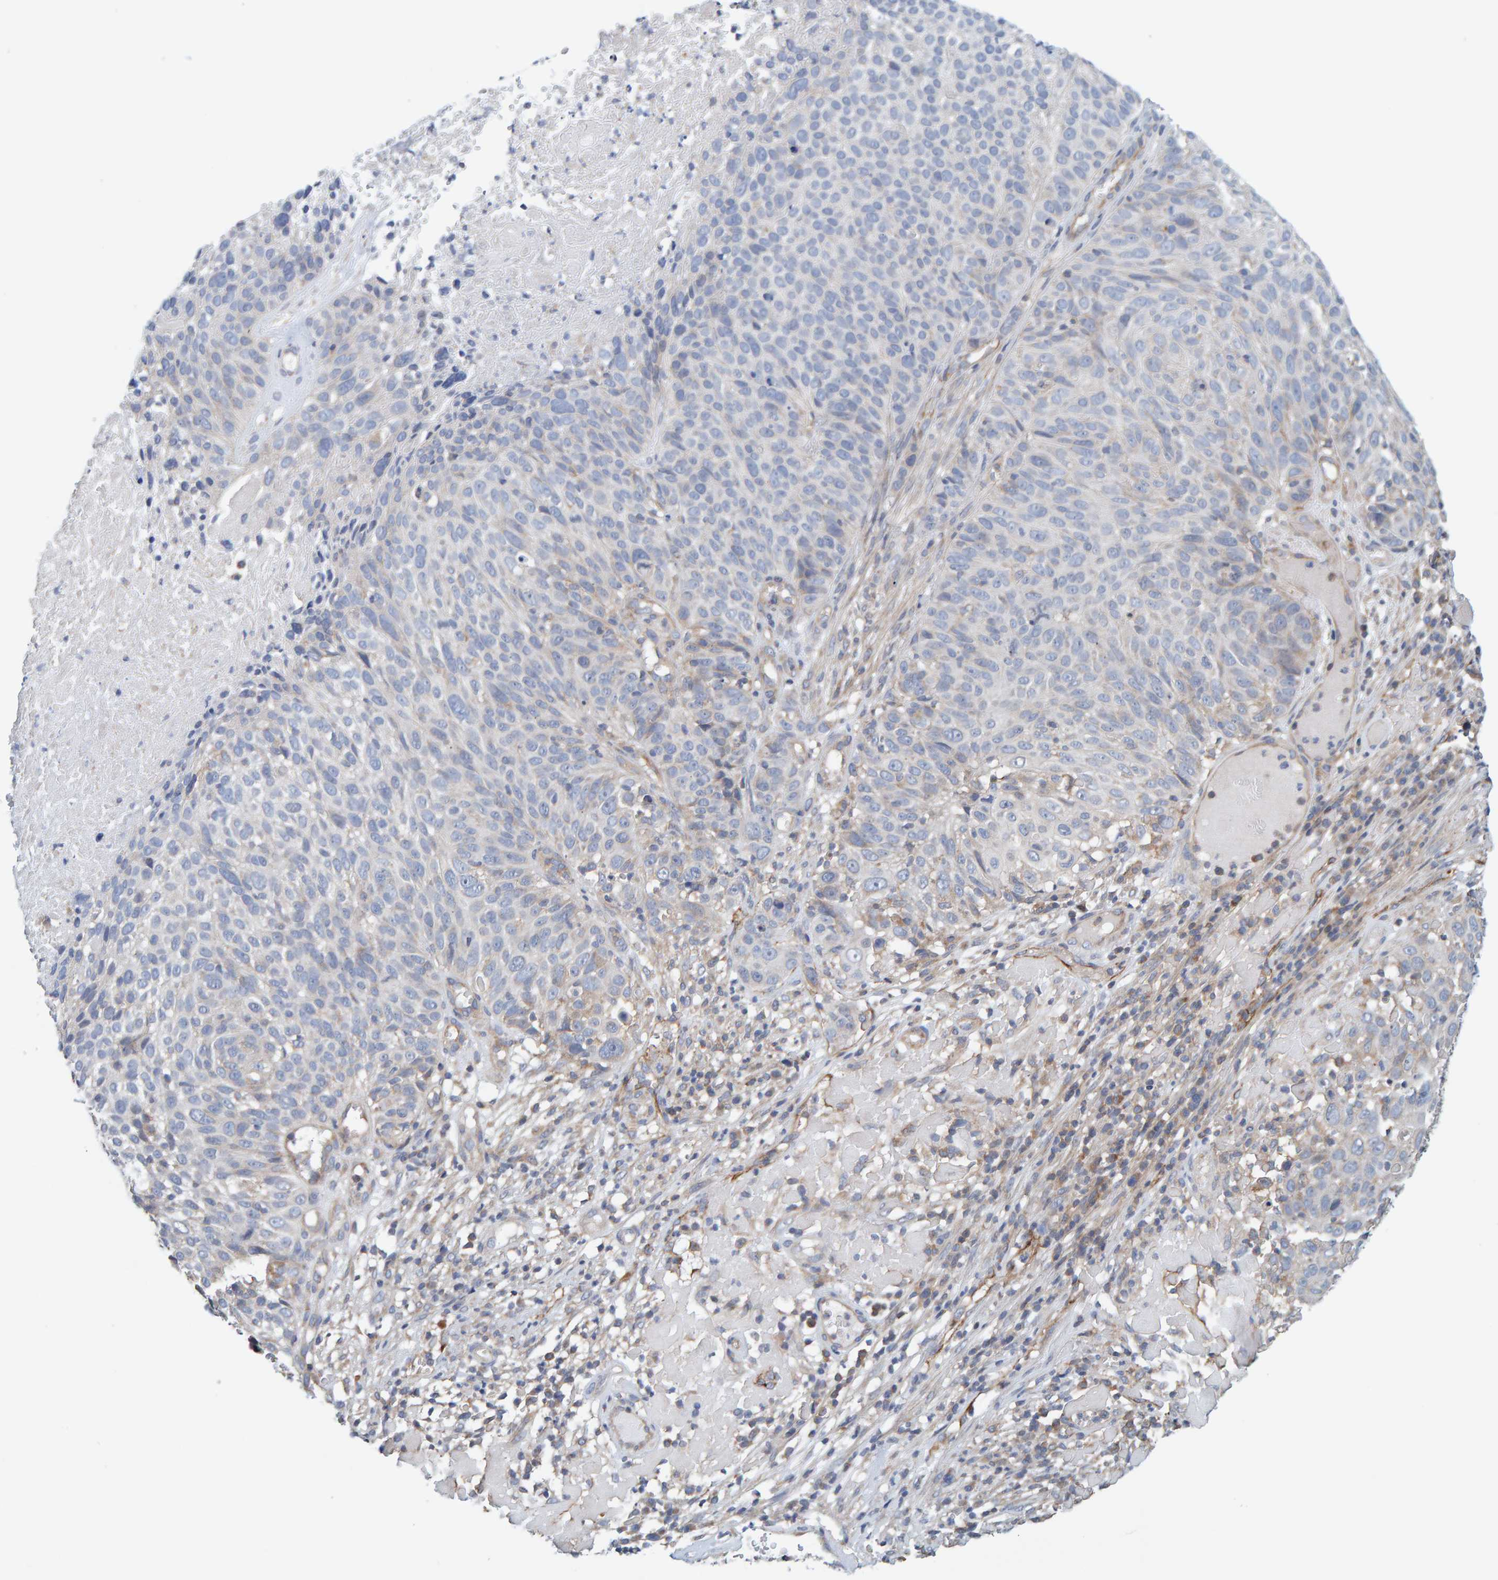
{"staining": {"intensity": "negative", "quantity": "none", "location": "none"}, "tissue": "cervical cancer", "cell_type": "Tumor cells", "image_type": "cancer", "snomed": [{"axis": "morphology", "description": "Squamous cell carcinoma, NOS"}, {"axis": "topography", "description": "Cervix"}], "caption": "This micrograph is of cervical cancer (squamous cell carcinoma) stained with immunohistochemistry to label a protein in brown with the nuclei are counter-stained blue. There is no positivity in tumor cells.", "gene": "RGP1", "patient": {"sex": "female", "age": 74}}